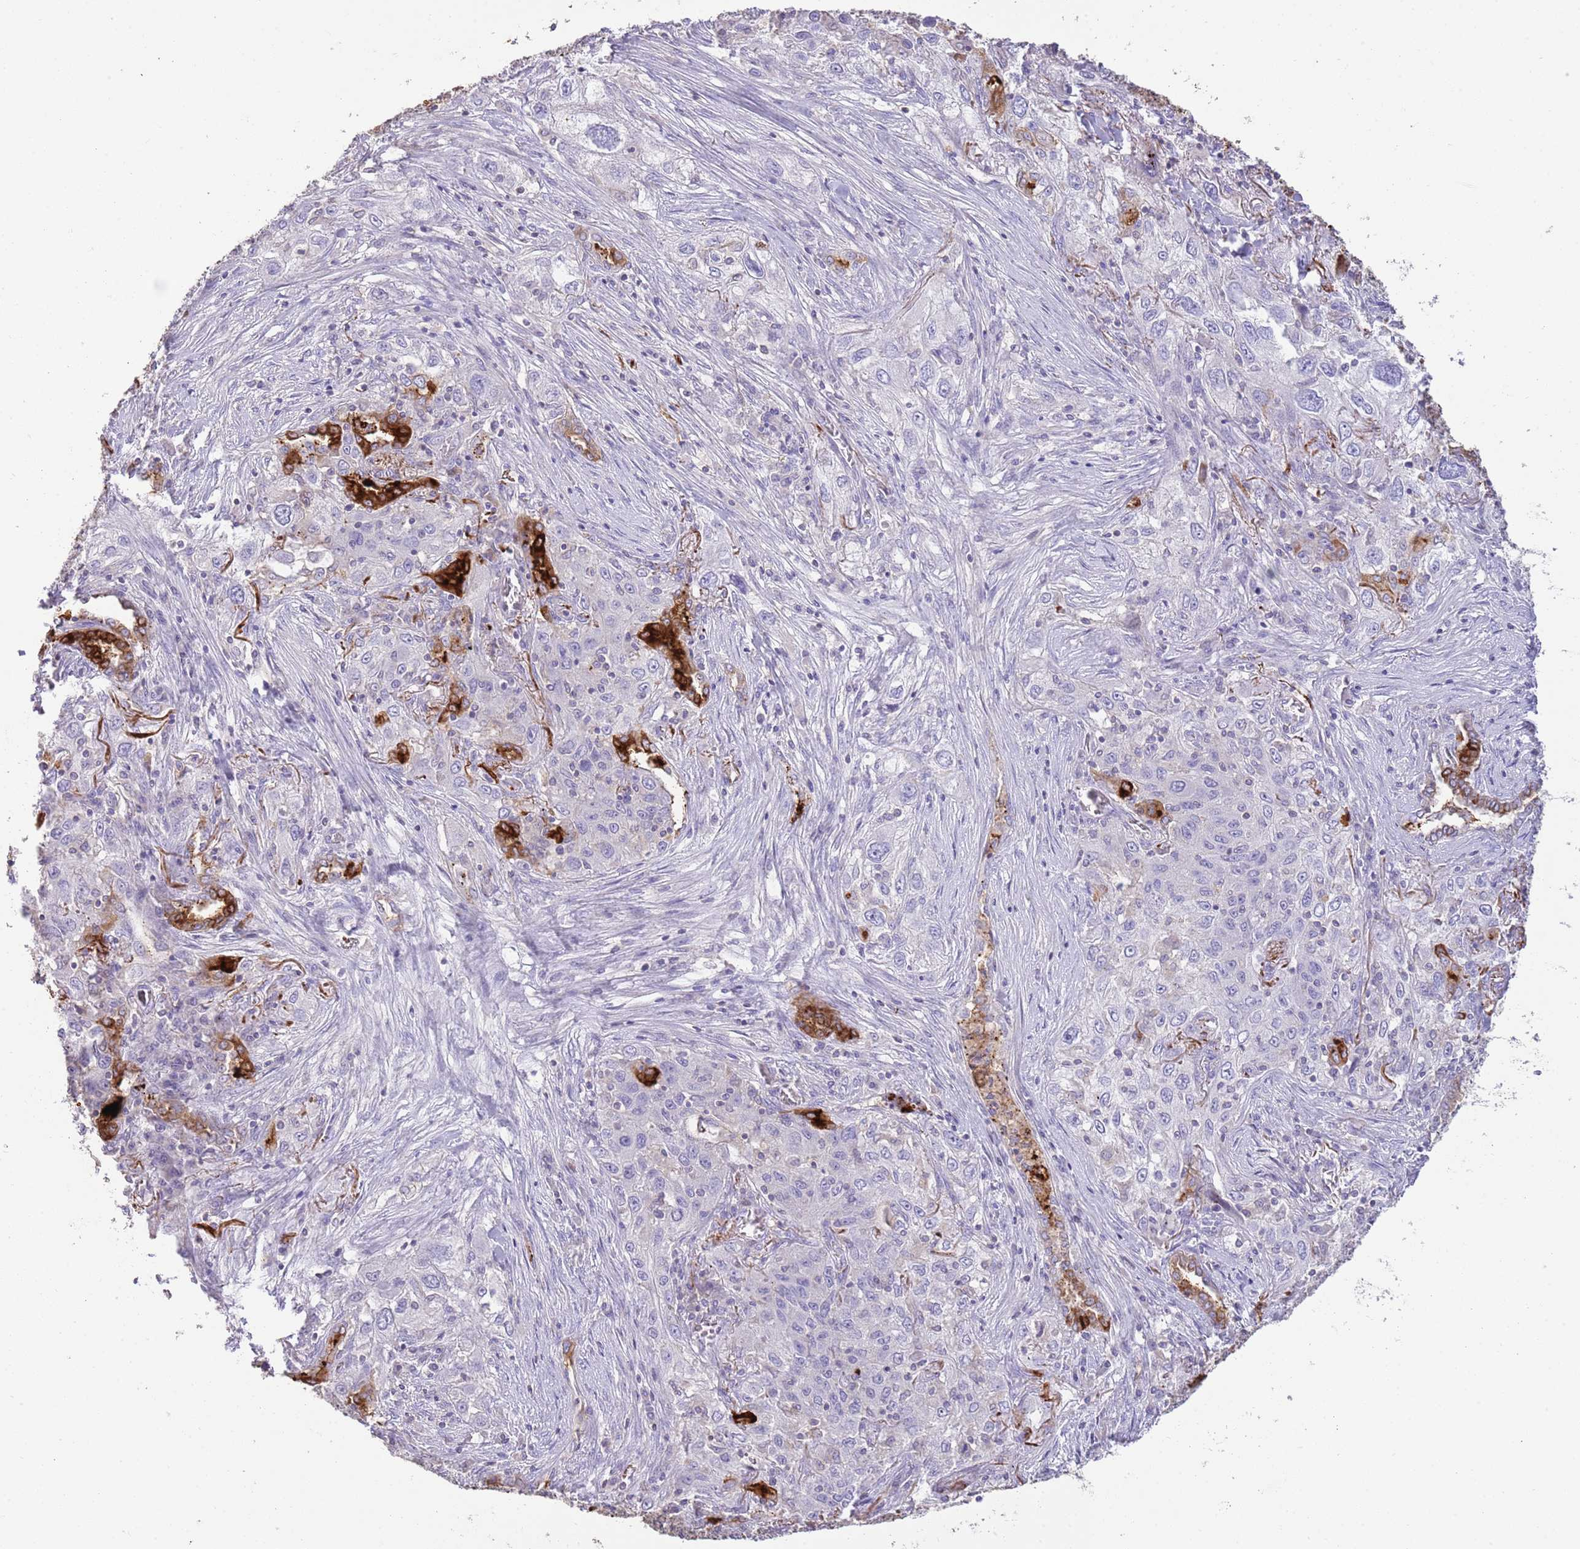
{"staining": {"intensity": "strong", "quantity": "<25%", "location": "cytoplasmic/membranous"}, "tissue": "lung cancer", "cell_type": "Tumor cells", "image_type": "cancer", "snomed": [{"axis": "morphology", "description": "Squamous cell carcinoma, NOS"}, {"axis": "topography", "description": "Lung"}], "caption": "A brown stain shows strong cytoplasmic/membranous expression of a protein in lung cancer tumor cells. (IHC, brightfield microscopy, high magnification).", "gene": "SFTPA1", "patient": {"sex": "female", "age": 69}}